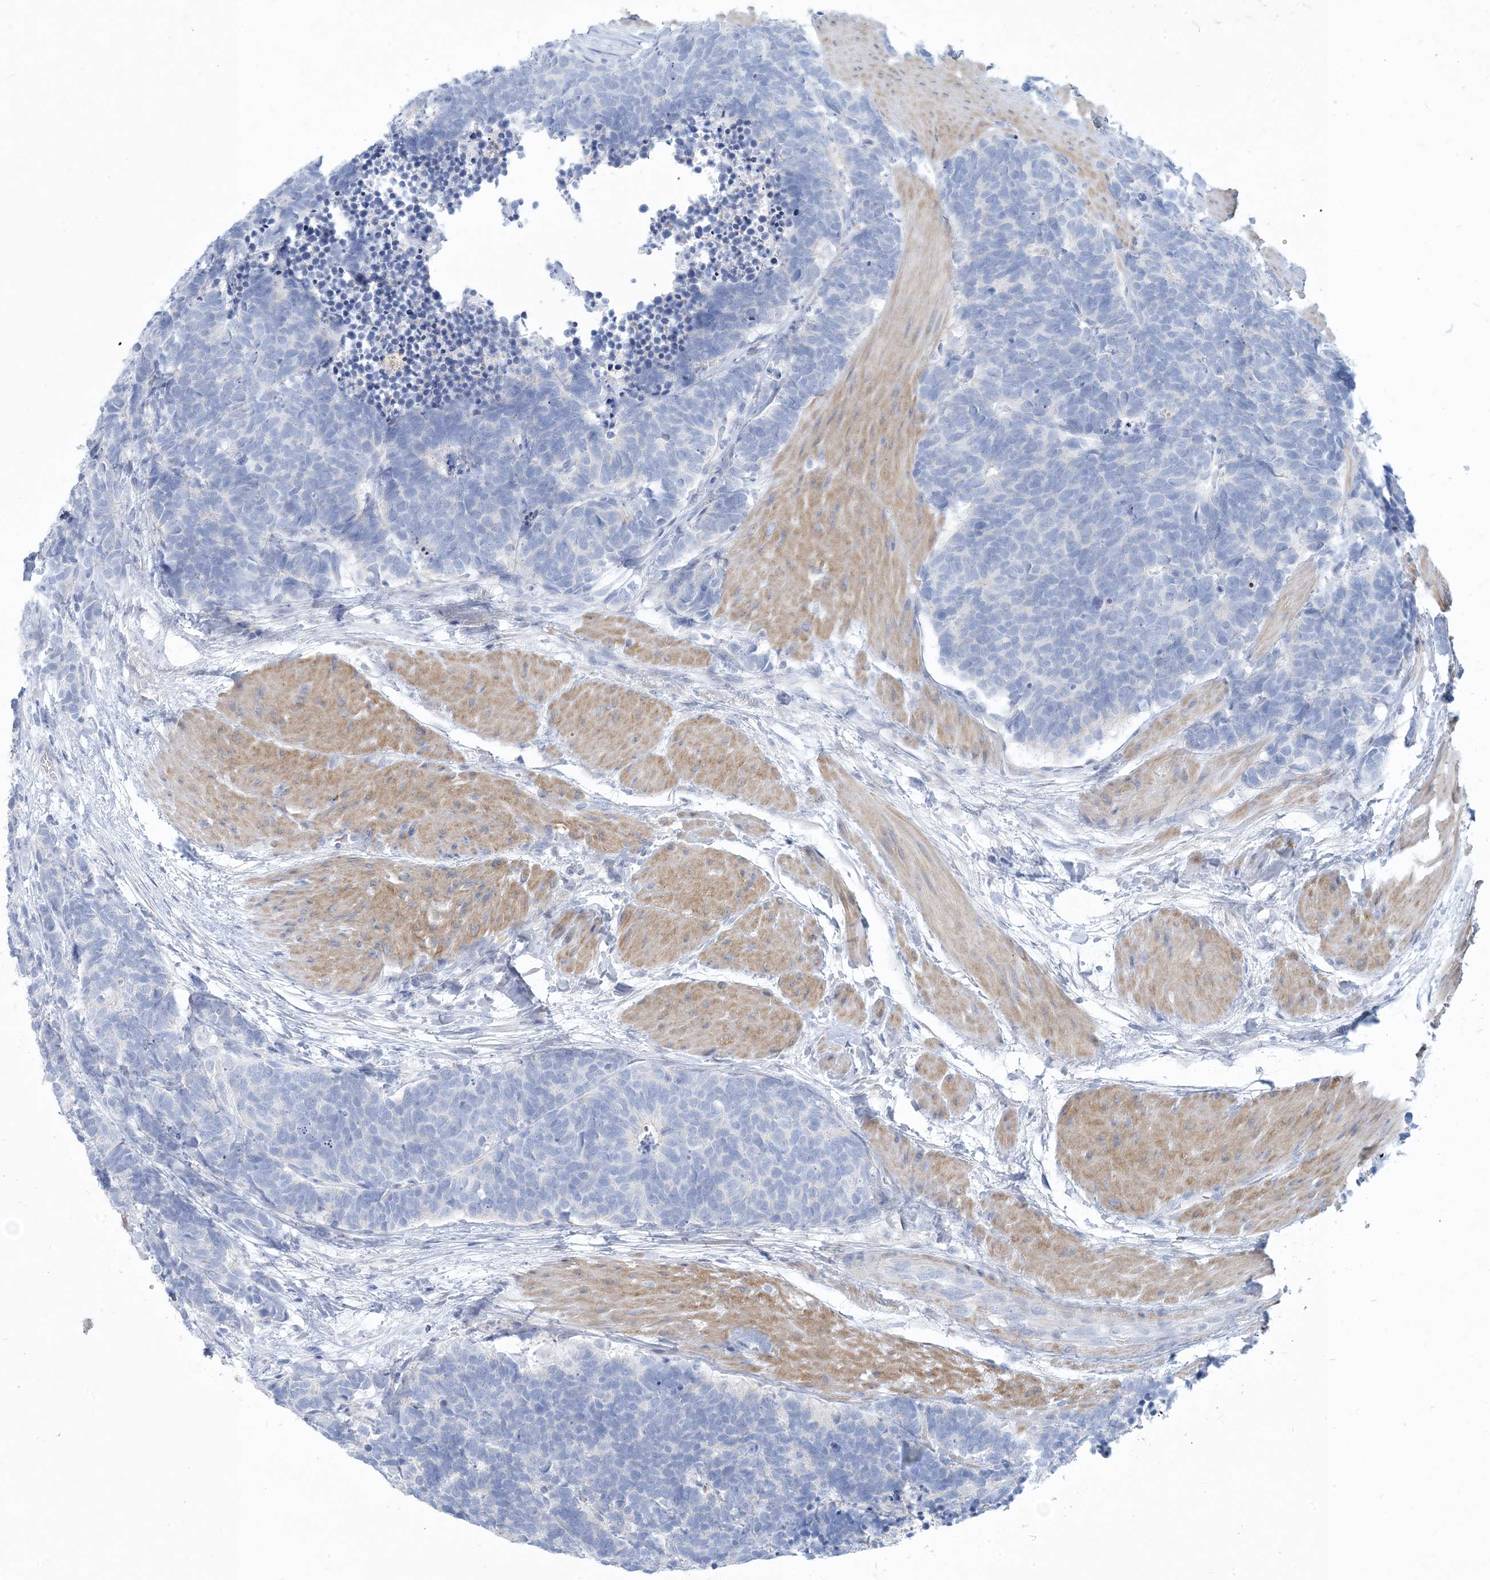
{"staining": {"intensity": "negative", "quantity": "none", "location": "none"}, "tissue": "carcinoid", "cell_type": "Tumor cells", "image_type": "cancer", "snomed": [{"axis": "morphology", "description": "Carcinoma, NOS"}, {"axis": "morphology", "description": "Carcinoid, malignant, NOS"}, {"axis": "topography", "description": "Urinary bladder"}], "caption": "Tumor cells show no significant expression in carcinoid. (DAB (3,3'-diaminobenzidine) immunohistochemistry (IHC), high magnification).", "gene": "MOXD1", "patient": {"sex": "male", "age": 57}}